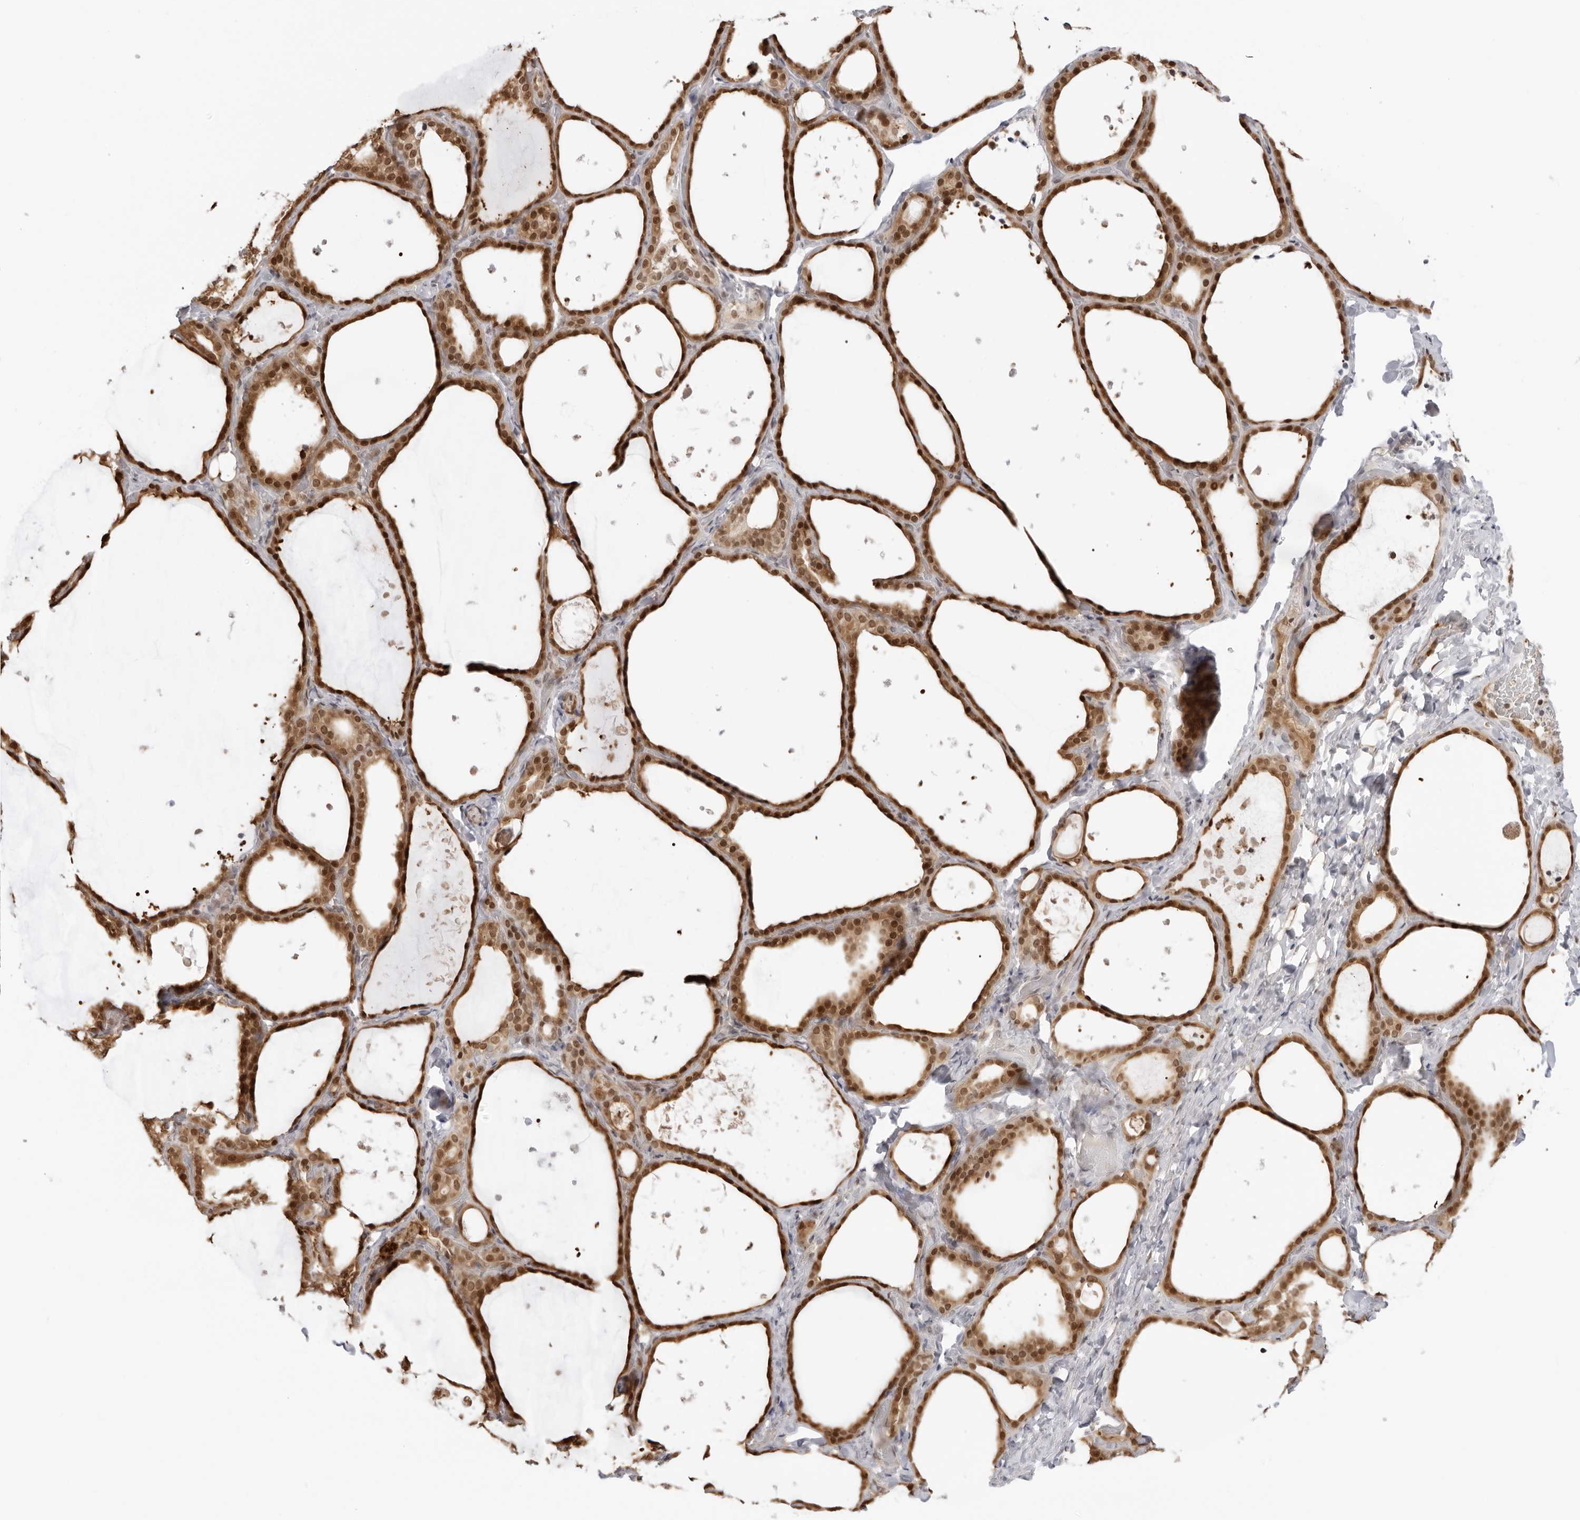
{"staining": {"intensity": "strong", "quantity": ">75%", "location": "cytoplasmic/membranous,nuclear"}, "tissue": "thyroid gland", "cell_type": "Glandular cells", "image_type": "normal", "snomed": [{"axis": "morphology", "description": "Normal tissue, NOS"}, {"axis": "topography", "description": "Thyroid gland"}], "caption": "The image demonstrates immunohistochemical staining of benign thyroid gland. There is strong cytoplasmic/membranous,nuclear staining is present in about >75% of glandular cells.", "gene": "RNF146", "patient": {"sex": "female", "age": 44}}